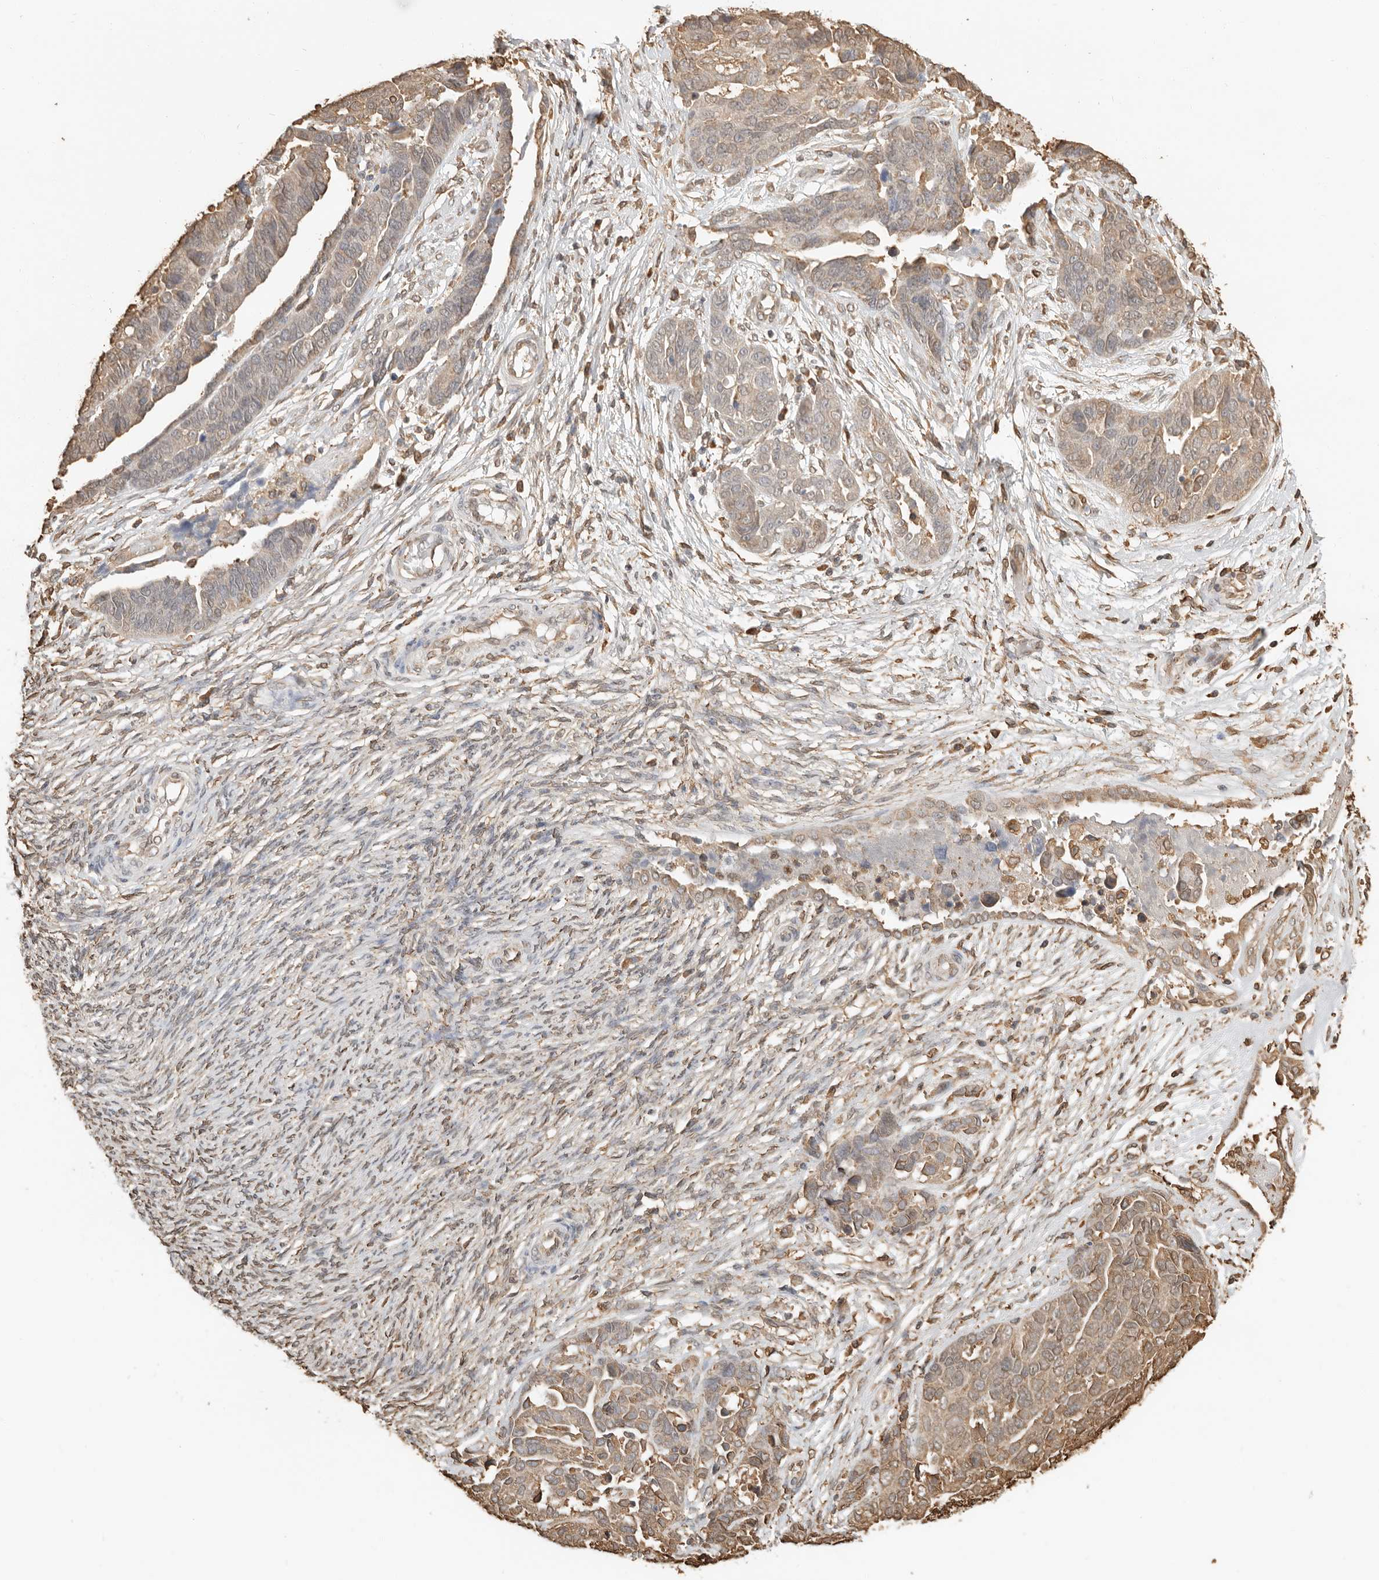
{"staining": {"intensity": "moderate", "quantity": ">75%", "location": "cytoplasmic/membranous"}, "tissue": "ovarian cancer", "cell_type": "Tumor cells", "image_type": "cancer", "snomed": [{"axis": "morphology", "description": "Cystadenocarcinoma, serous, NOS"}, {"axis": "topography", "description": "Ovary"}], "caption": "Serous cystadenocarcinoma (ovarian) was stained to show a protein in brown. There is medium levels of moderate cytoplasmic/membranous staining in approximately >75% of tumor cells. The protein of interest is shown in brown color, while the nuclei are stained blue.", "gene": "ARHGEF10L", "patient": {"sex": "female", "age": 44}}